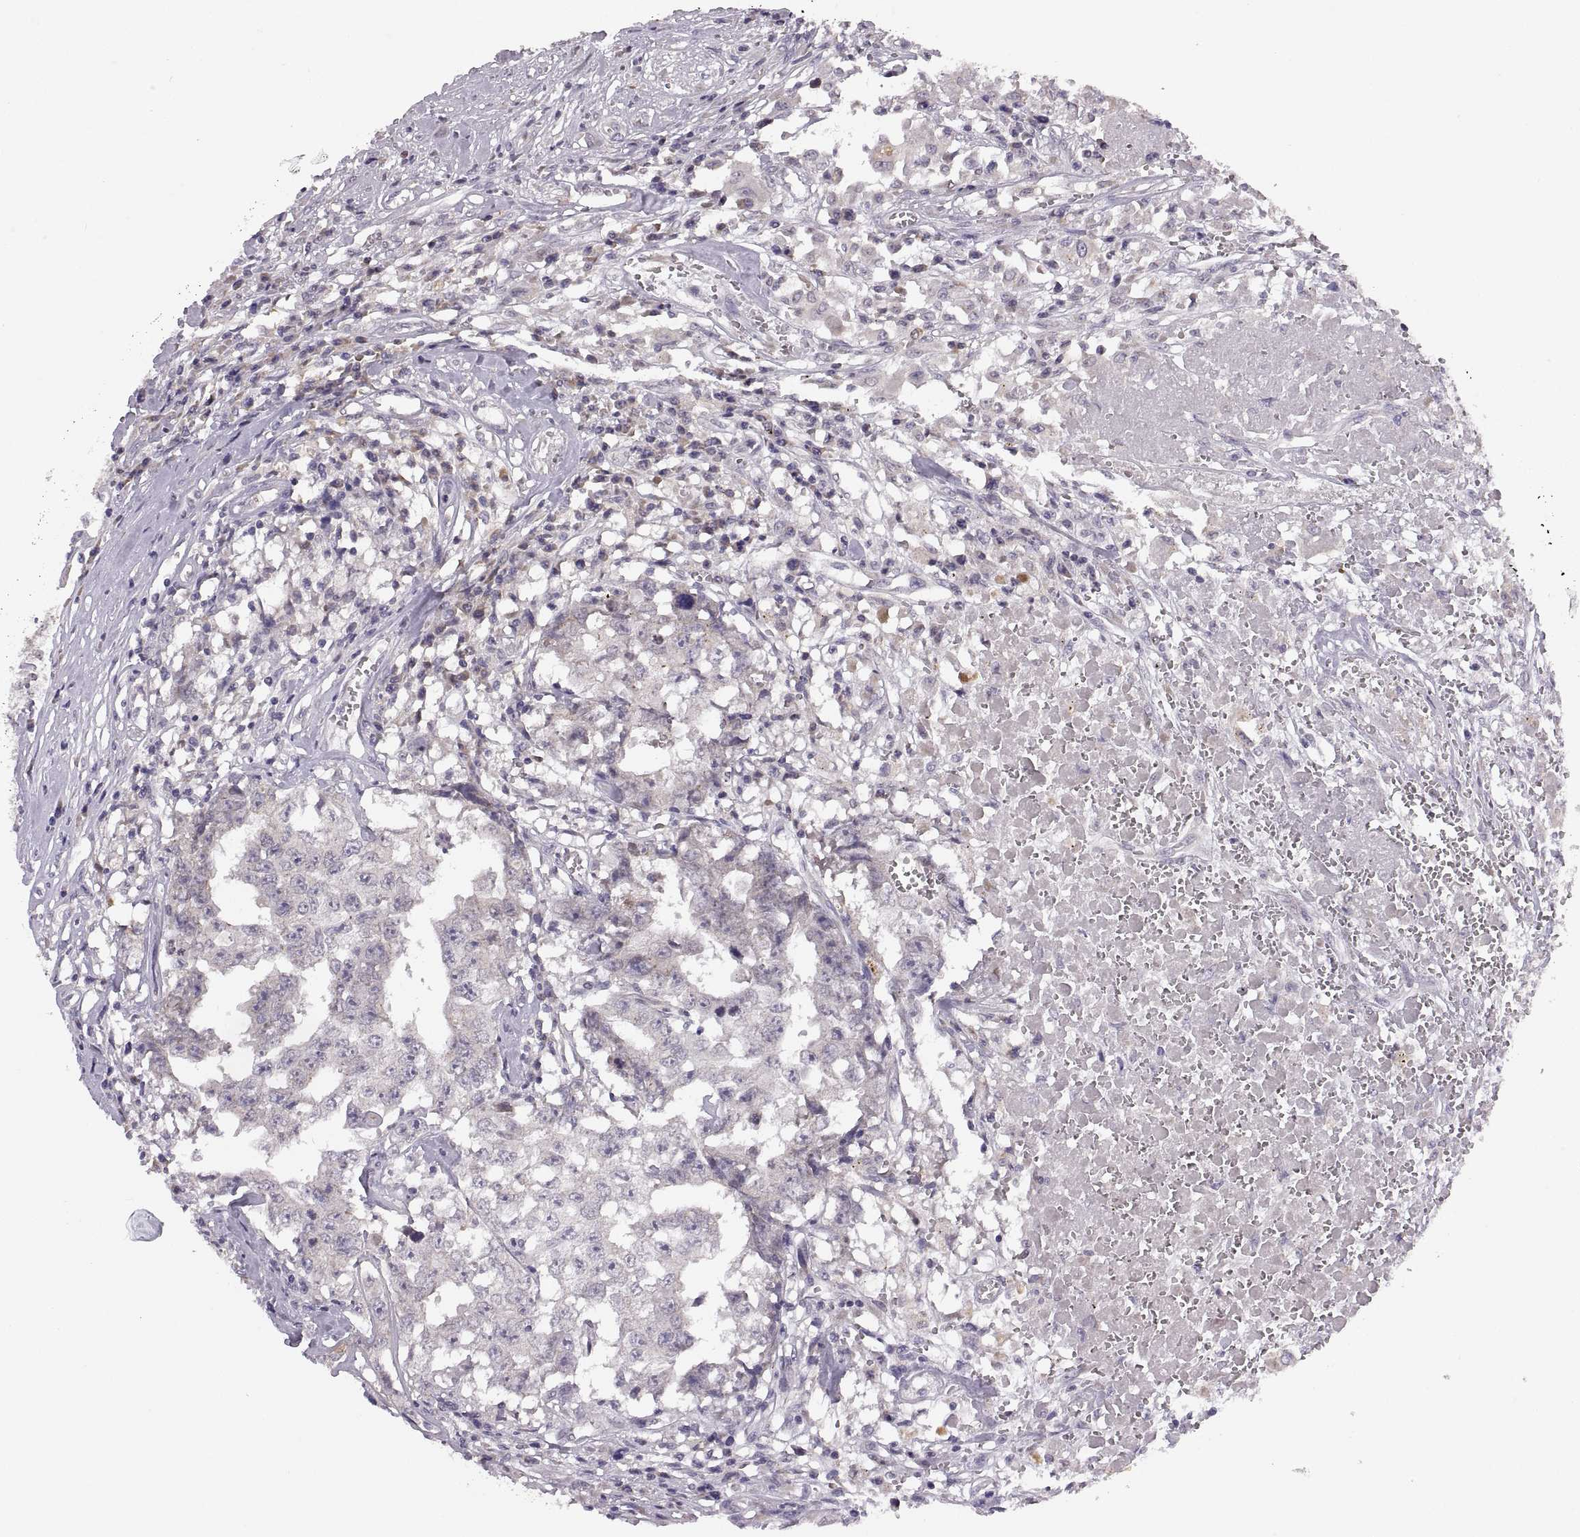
{"staining": {"intensity": "negative", "quantity": "none", "location": "none"}, "tissue": "testis cancer", "cell_type": "Tumor cells", "image_type": "cancer", "snomed": [{"axis": "morphology", "description": "Carcinoma, Embryonal, NOS"}, {"axis": "topography", "description": "Testis"}], "caption": "Tumor cells show no significant expression in testis embryonal carcinoma.", "gene": "ADH6", "patient": {"sex": "male", "age": 36}}